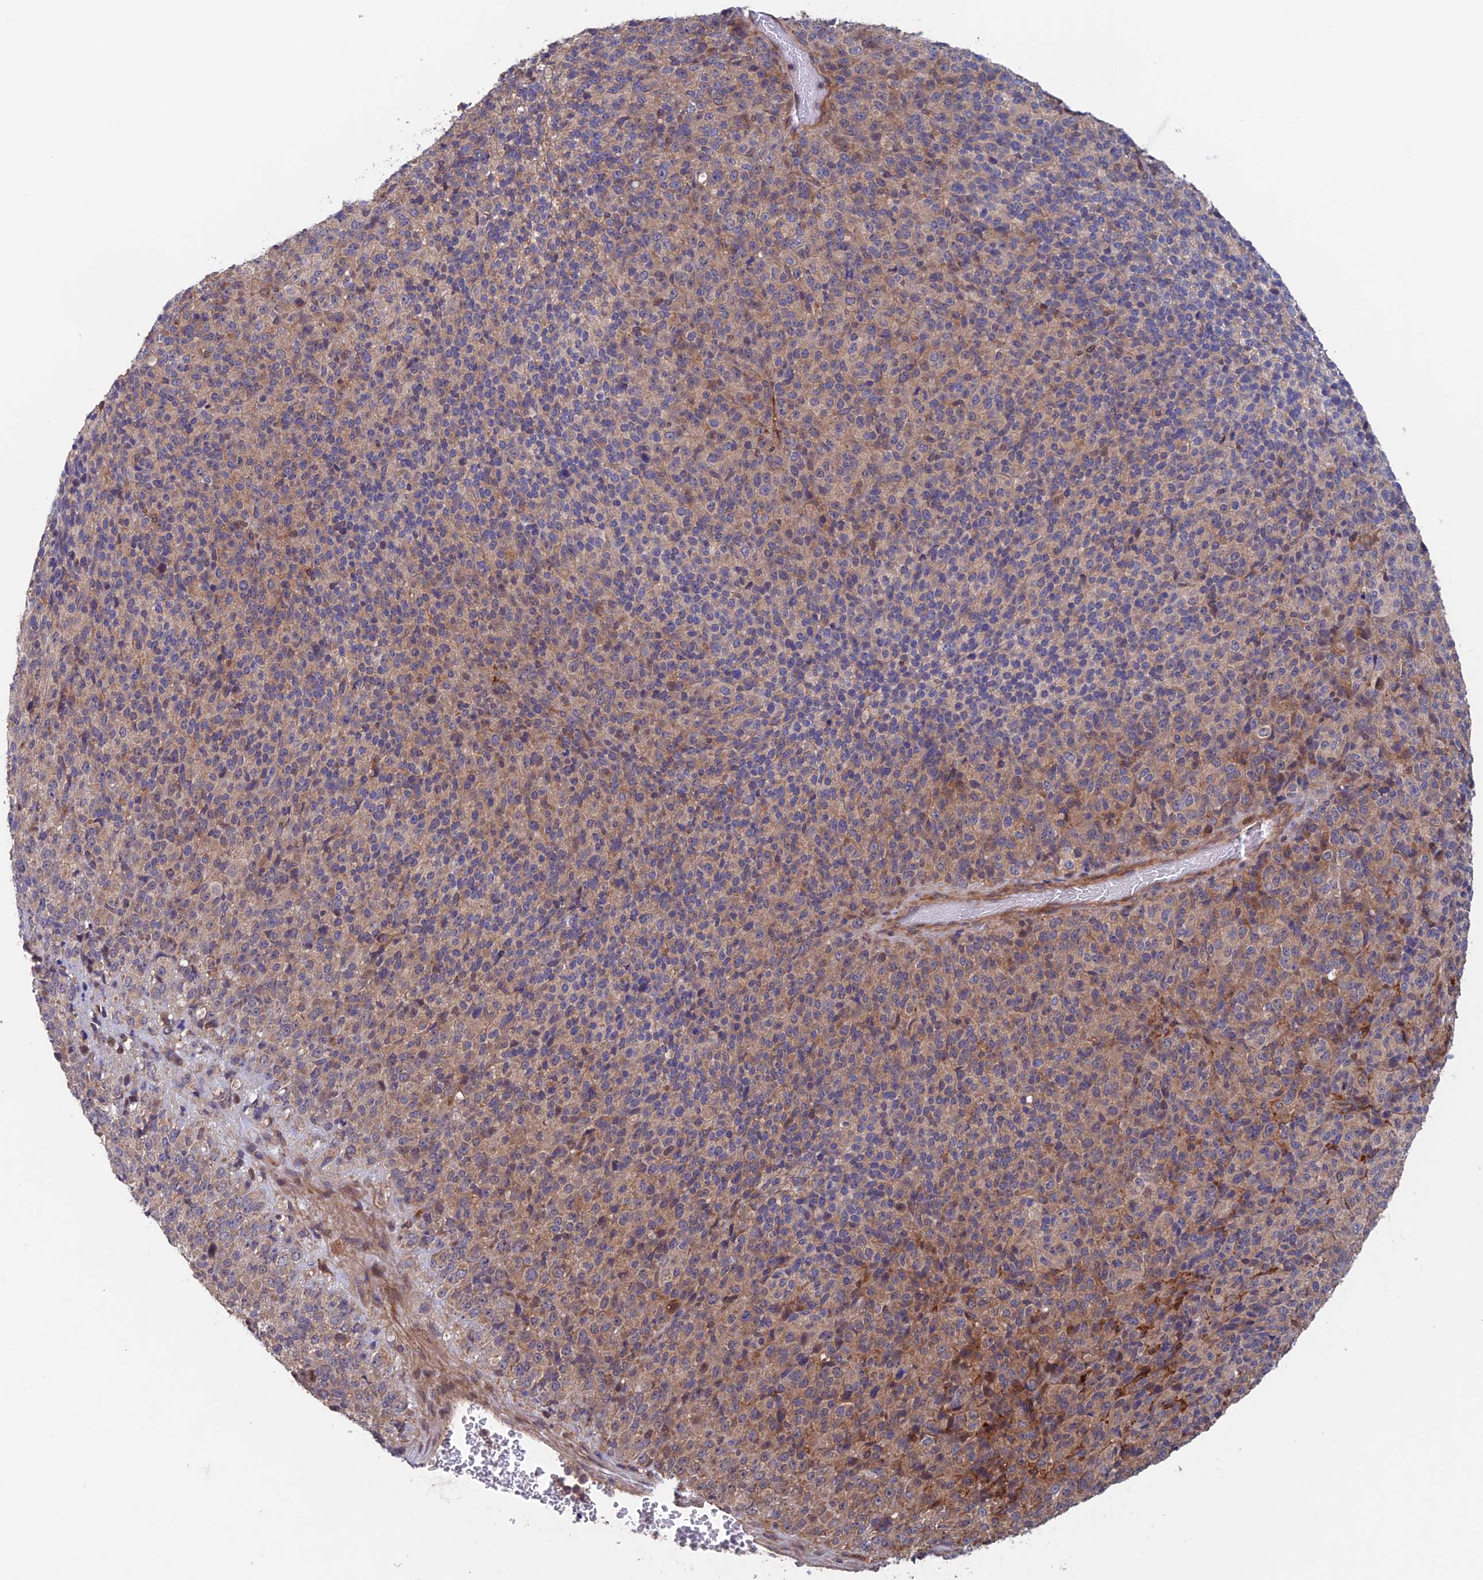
{"staining": {"intensity": "weak", "quantity": "<25%", "location": "cytoplasmic/membranous"}, "tissue": "melanoma", "cell_type": "Tumor cells", "image_type": "cancer", "snomed": [{"axis": "morphology", "description": "Malignant melanoma, Metastatic site"}, {"axis": "topography", "description": "Brain"}], "caption": "Image shows no protein staining in tumor cells of malignant melanoma (metastatic site) tissue.", "gene": "NUDT16L1", "patient": {"sex": "female", "age": 56}}